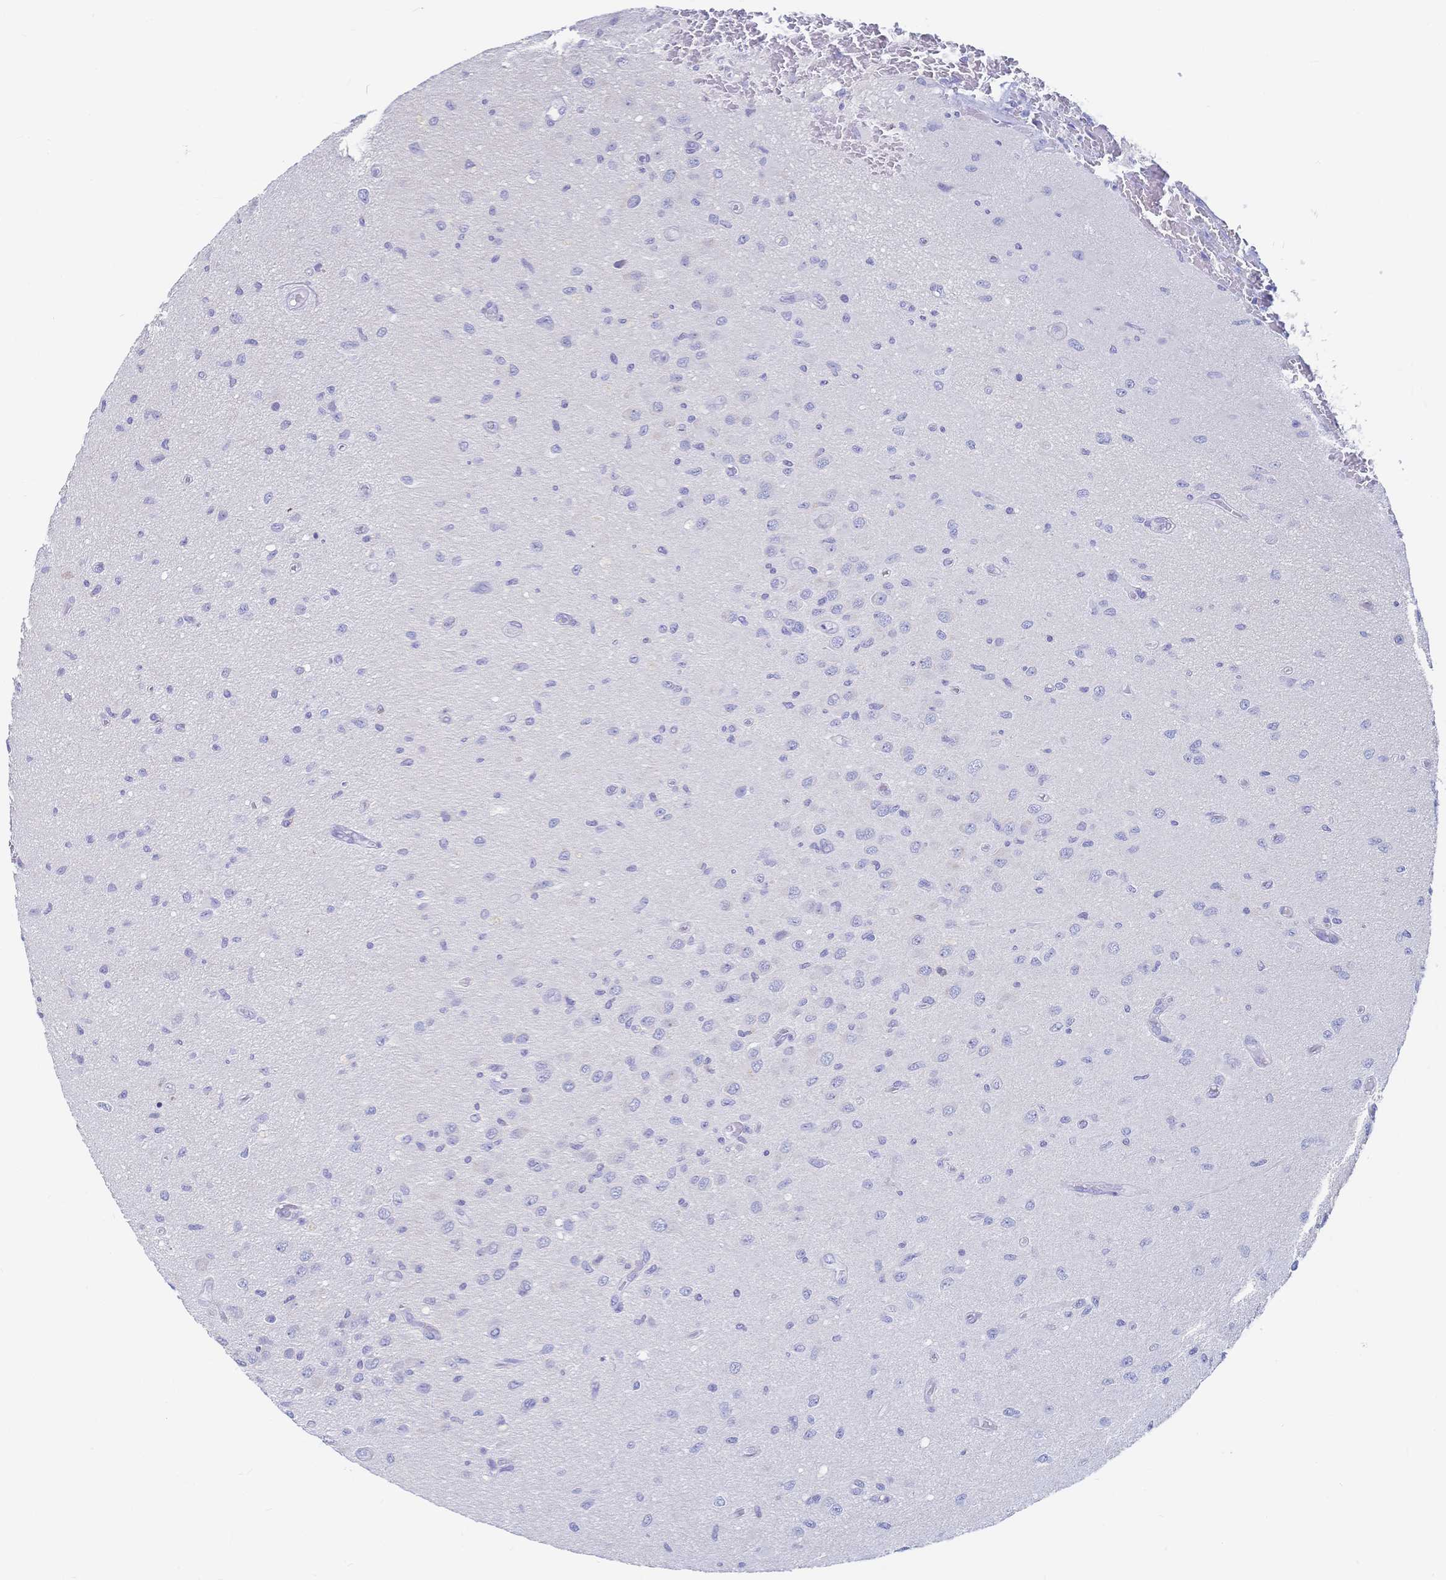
{"staining": {"intensity": "negative", "quantity": "none", "location": "none"}, "tissue": "glioma", "cell_type": "Tumor cells", "image_type": "cancer", "snomed": [{"axis": "morphology", "description": "Glioma, malignant, High grade"}, {"axis": "topography", "description": "Brain"}], "caption": "The IHC image has no significant expression in tumor cells of glioma tissue.", "gene": "IL2RB", "patient": {"sex": "male", "age": 67}}